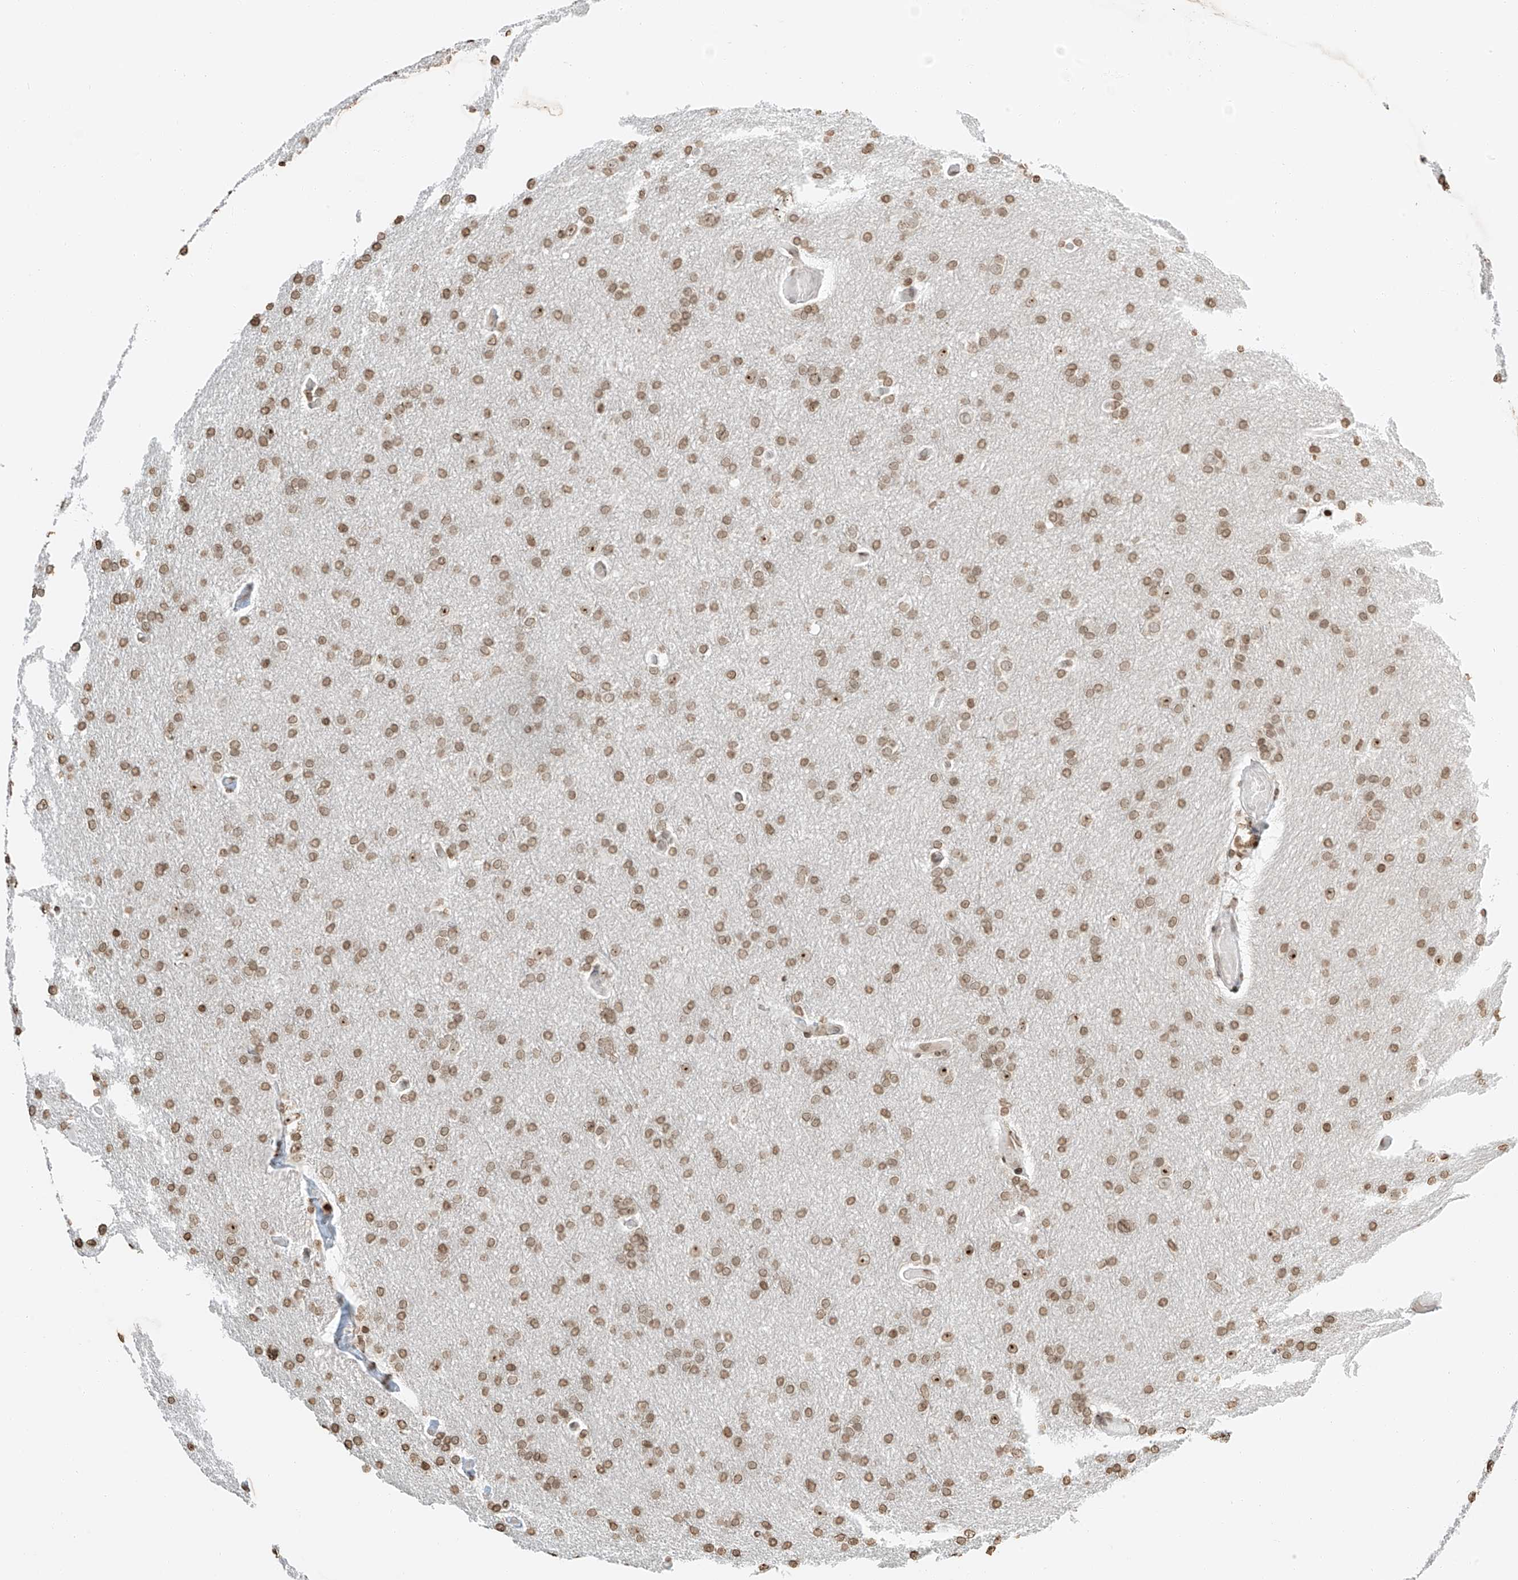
{"staining": {"intensity": "moderate", "quantity": ">75%", "location": "nuclear"}, "tissue": "glioma", "cell_type": "Tumor cells", "image_type": "cancer", "snomed": [{"axis": "morphology", "description": "Glioma, malignant, High grade"}, {"axis": "topography", "description": "Cerebral cortex"}], "caption": "Glioma stained with a brown dye reveals moderate nuclear positive staining in about >75% of tumor cells.", "gene": "C17orf58", "patient": {"sex": "female", "age": 36}}